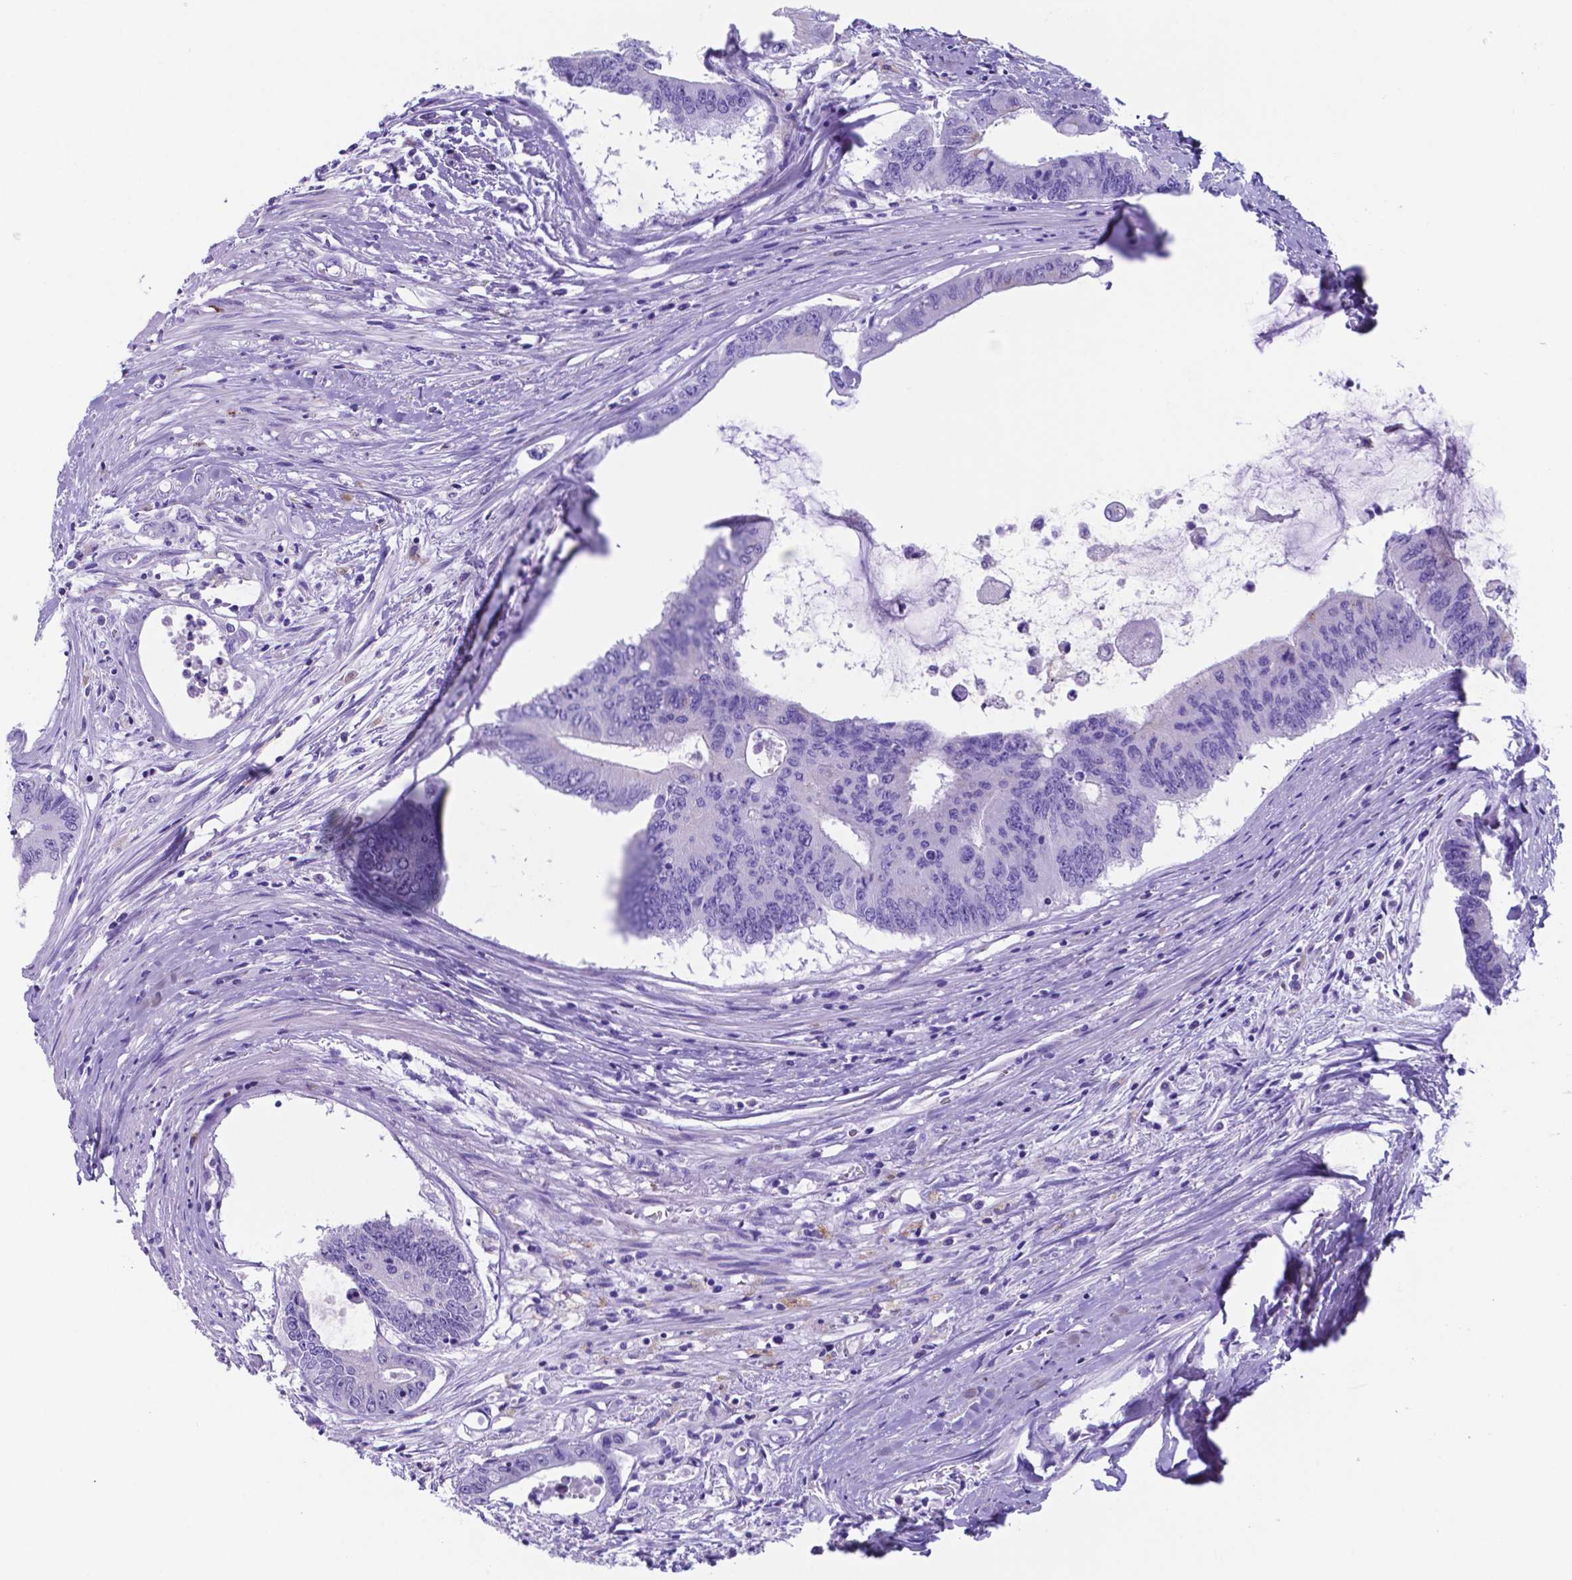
{"staining": {"intensity": "negative", "quantity": "none", "location": "none"}, "tissue": "colorectal cancer", "cell_type": "Tumor cells", "image_type": "cancer", "snomed": [{"axis": "morphology", "description": "Adenocarcinoma, NOS"}, {"axis": "topography", "description": "Rectum"}], "caption": "Colorectal cancer was stained to show a protein in brown. There is no significant staining in tumor cells. (Brightfield microscopy of DAB (3,3'-diaminobenzidine) IHC at high magnification).", "gene": "DNAAF8", "patient": {"sex": "male", "age": 59}}